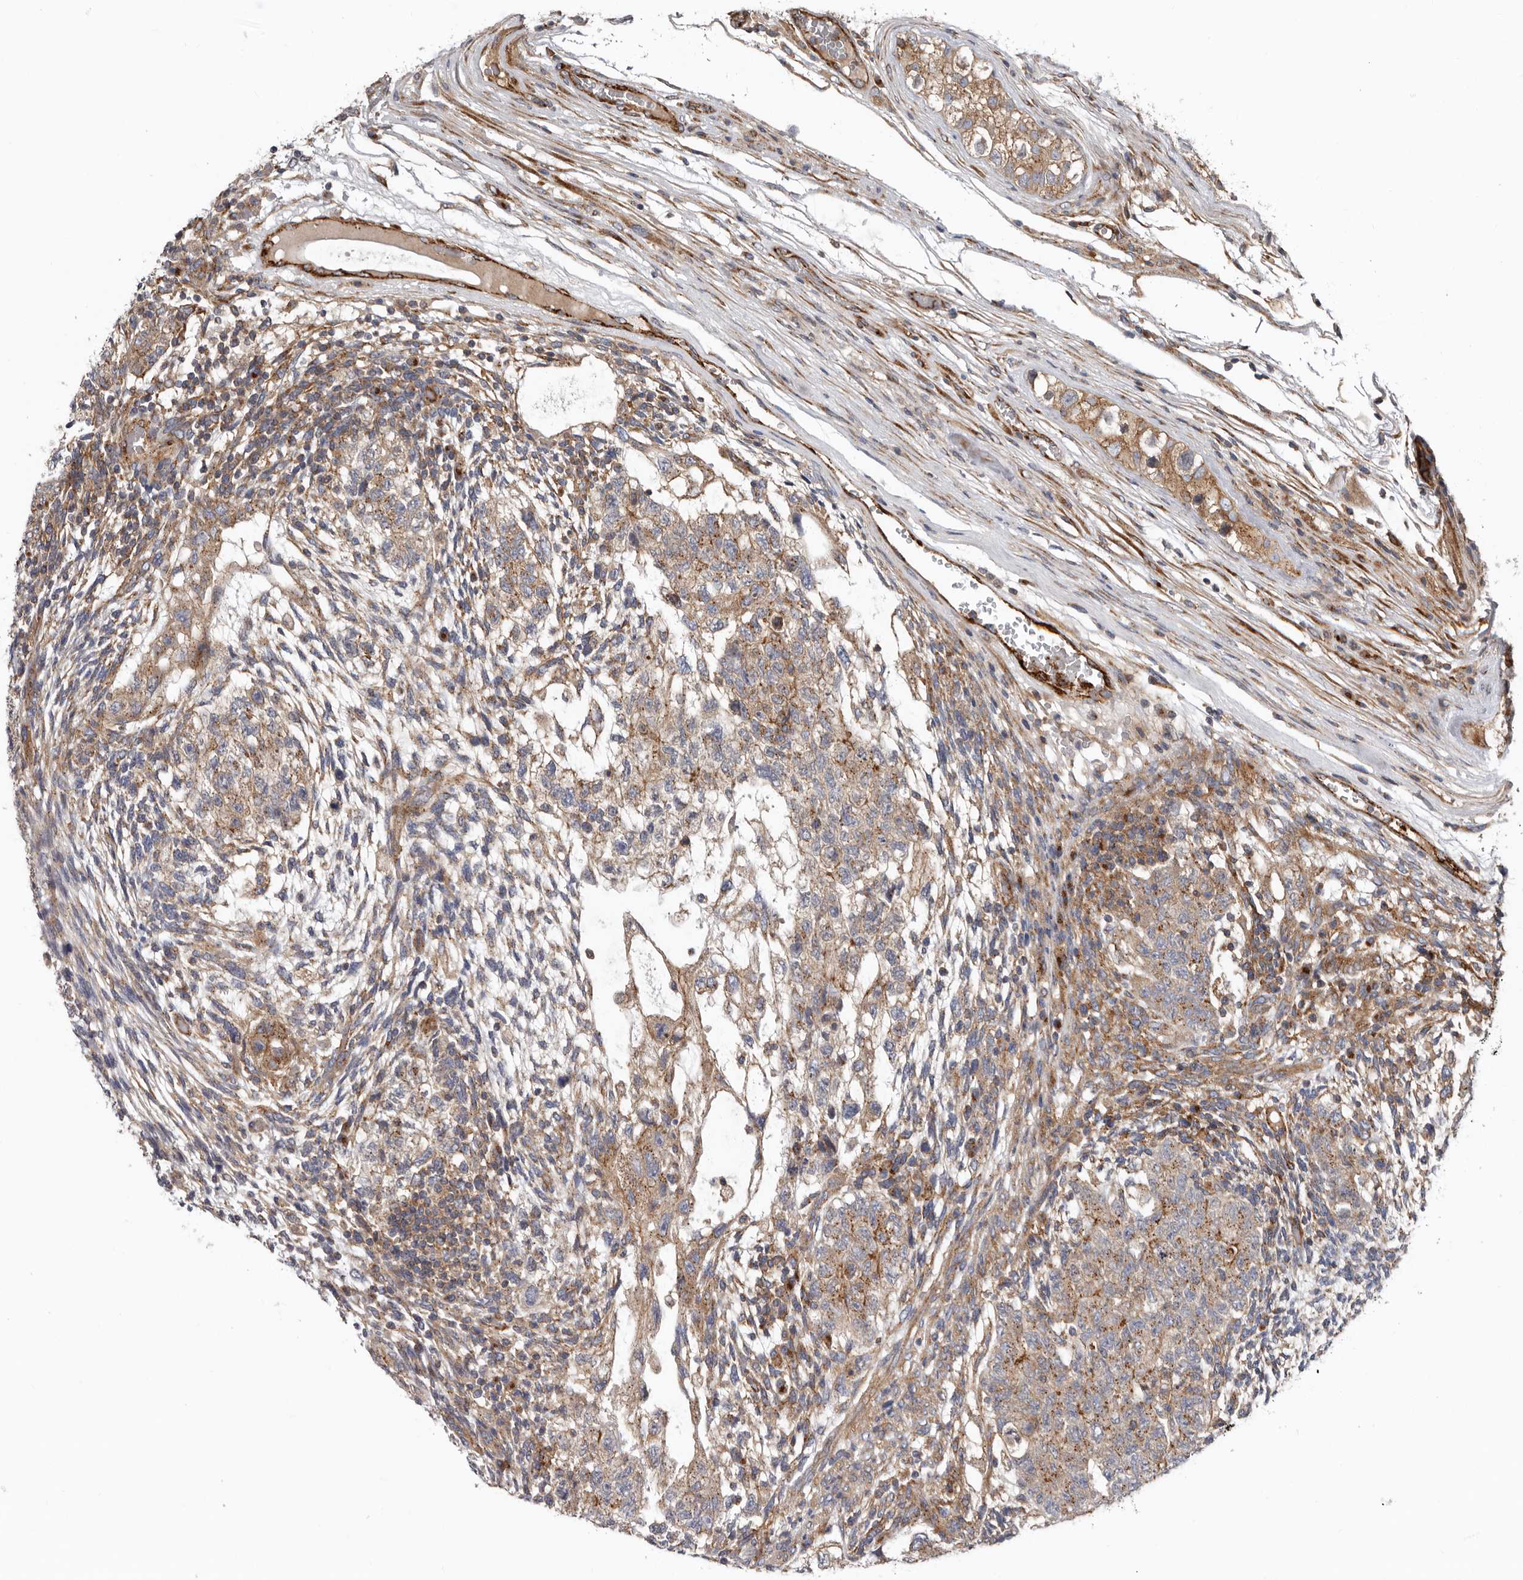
{"staining": {"intensity": "moderate", "quantity": ">75%", "location": "cytoplasmic/membranous"}, "tissue": "testis cancer", "cell_type": "Tumor cells", "image_type": "cancer", "snomed": [{"axis": "morphology", "description": "Normal tissue, NOS"}, {"axis": "morphology", "description": "Carcinoma, Embryonal, NOS"}, {"axis": "topography", "description": "Testis"}], "caption": "Brown immunohistochemical staining in human testis cancer shows moderate cytoplasmic/membranous positivity in about >75% of tumor cells.", "gene": "LUZP1", "patient": {"sex": "male", "age": 36}}